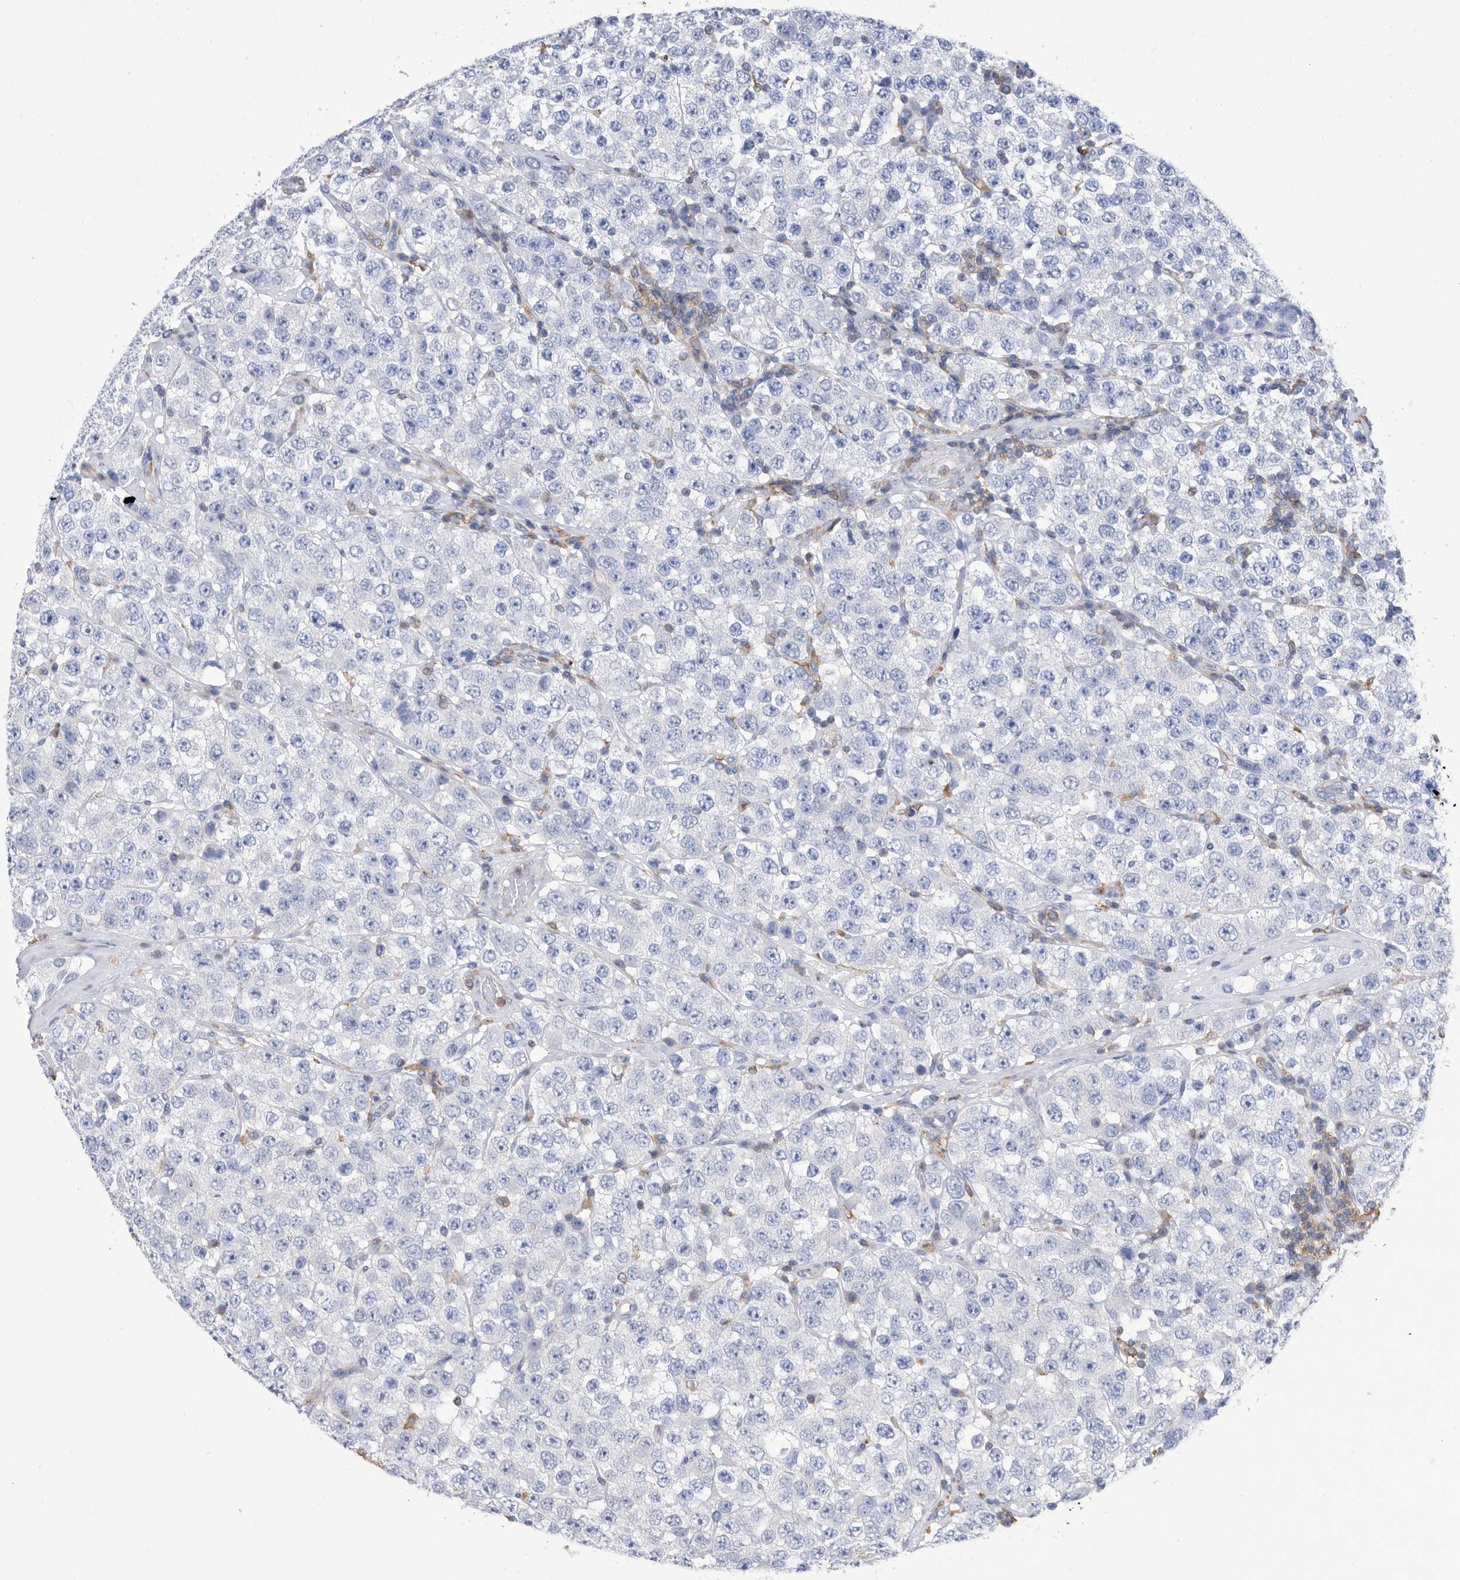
{"staining": {"intensity": "negative", "quantity": "none", "location": "none"}, "tissue": "testis cancer", "cell_type": "Tumor cells", "image_type": "cancer", "snomed": [{"axis": "morphology", "description": "Seminoma, NOS"}, {"axis": "topography", "description": "Testis"}], "caption": "Immunohistochemistry (IHC) of human testis cancer exhibits no staining in tumor cells.", "gene": "SMG7", "patient": {"sex": "male", "age": 28}}